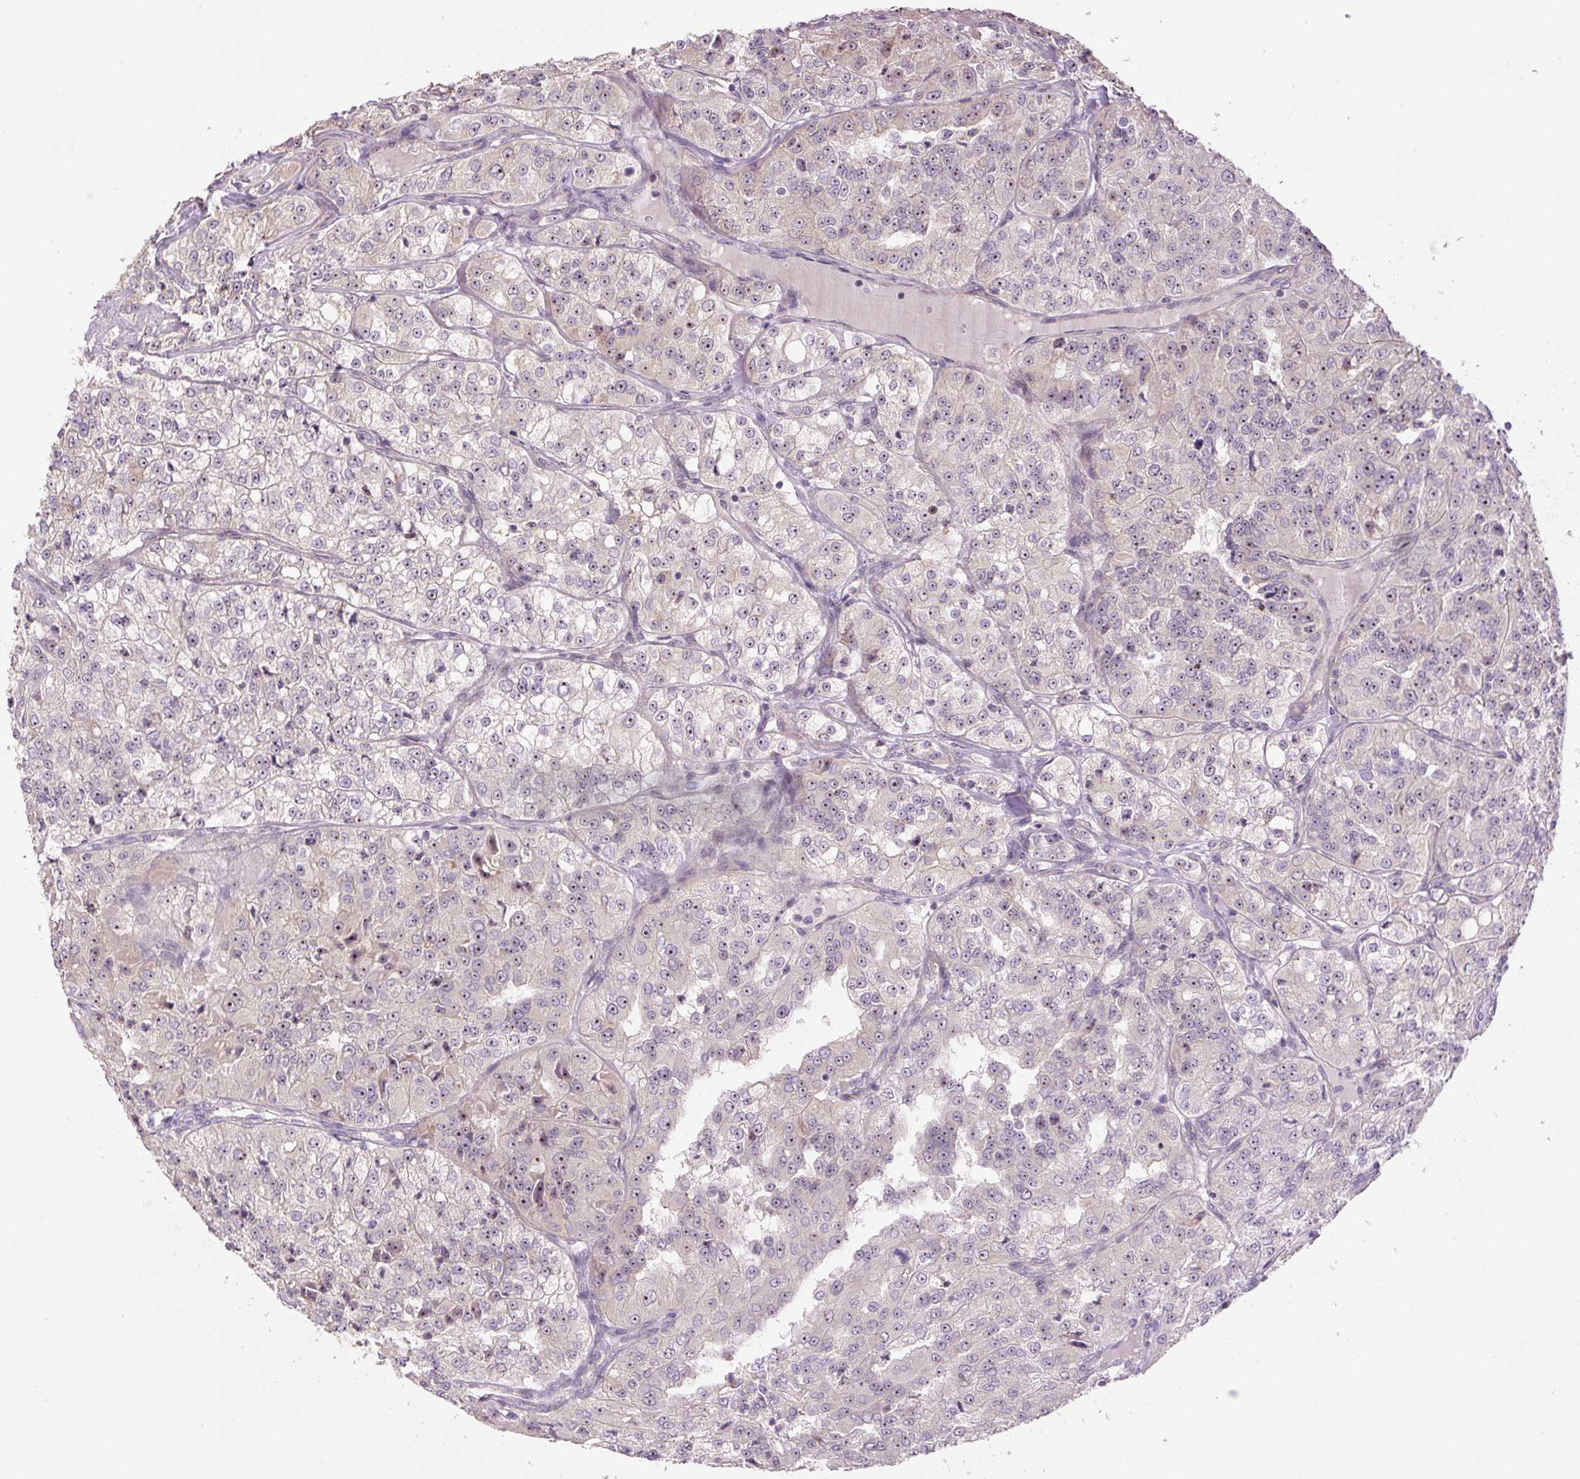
{"staining": {"intensity": "weak", "quantity": "<25%", "location": "nuclear"}, "tissue": "renal cancer", "cell_type": "Tumor cells", "image_type": "cancer", "snomed": [{"axis": "morphology", "description": "Adenocarcinoma, NOS"}, {"axis": "topography", "description": "Kidney"}], "caption": "Image shows no significant protein staining in tumor cells of renal cancer (adenocarcinoma).", "gene": "TMEM151B", "patient": {"sex": "female", "age": 63}}